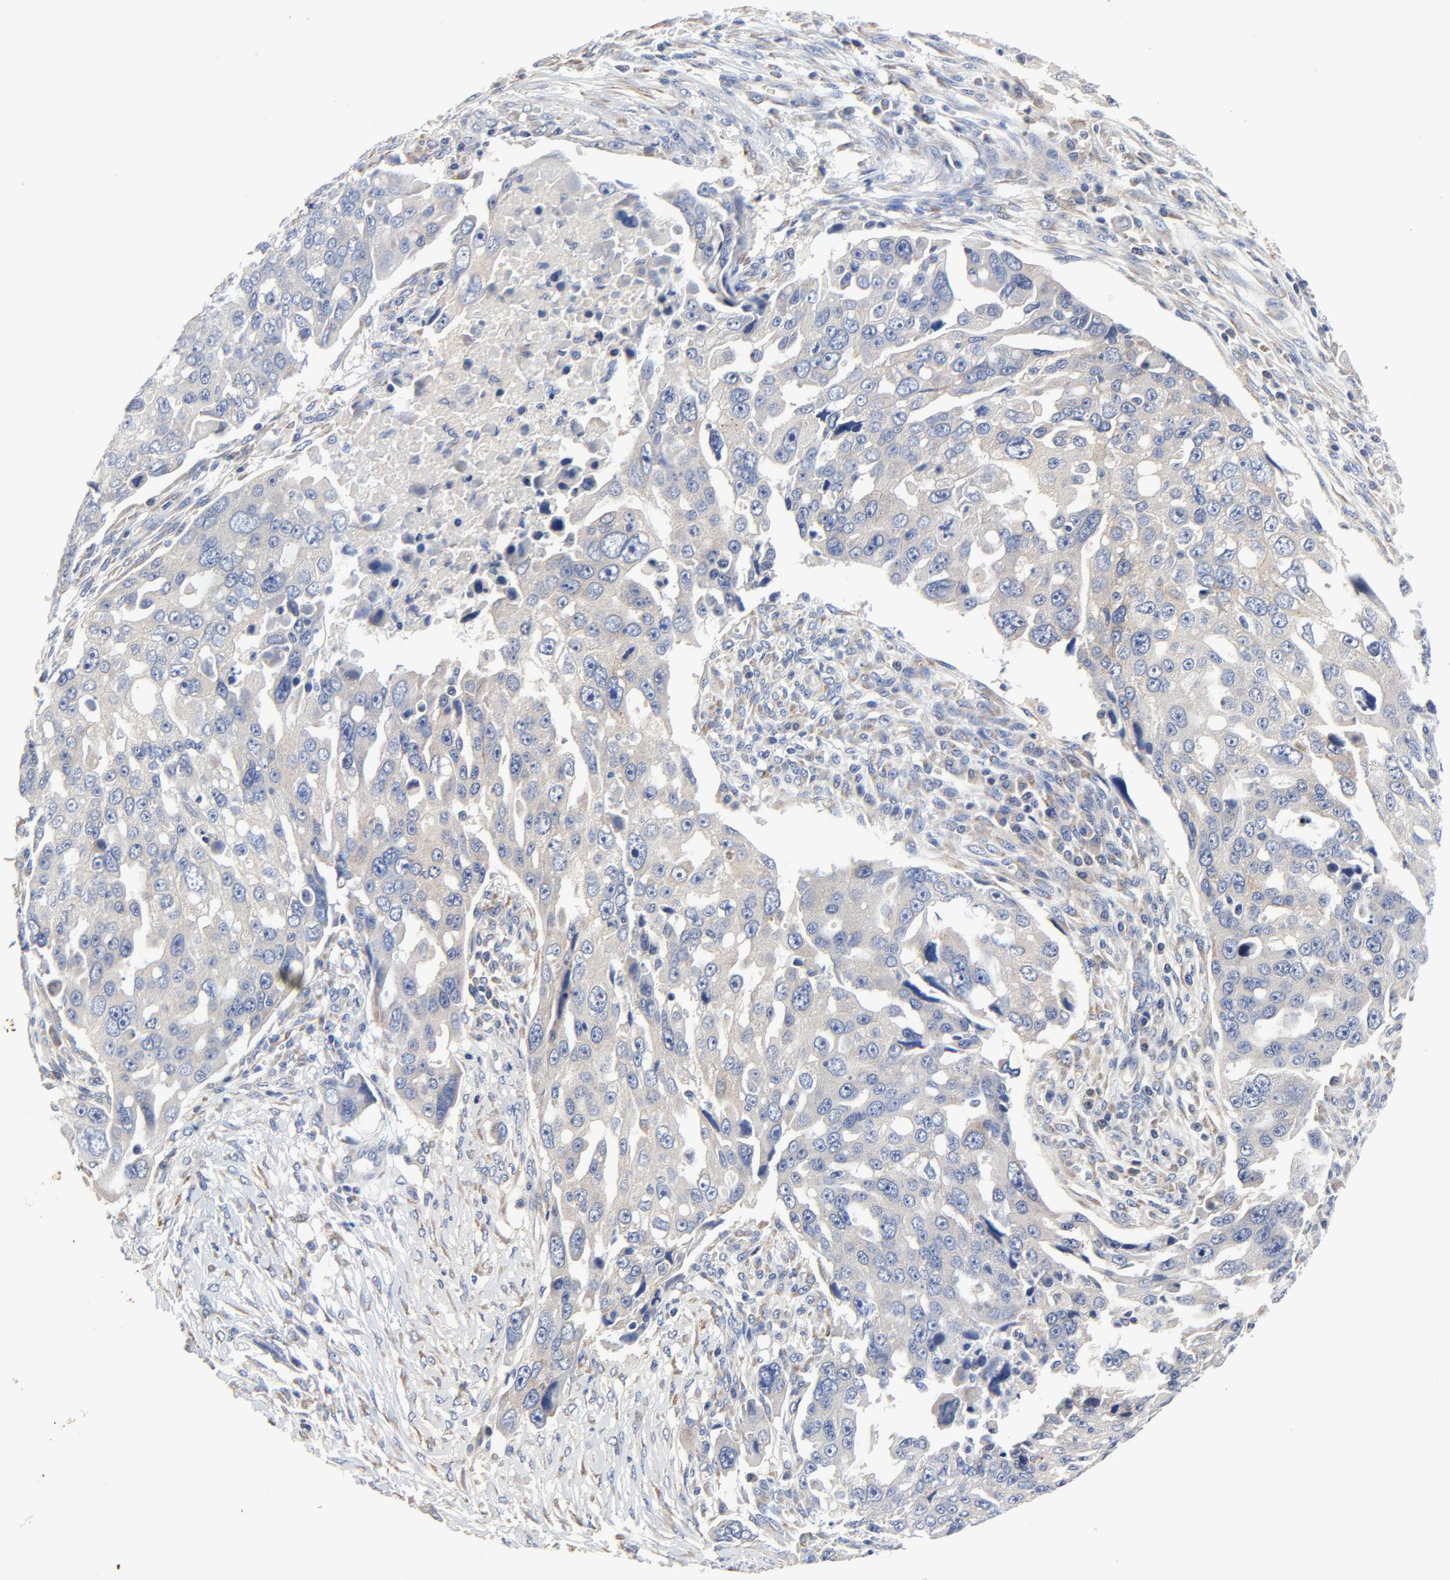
{"staining": {"intensity": "weak", "quantity": "<25%", "location": "cytoplasmic/membranous"}, "tissue": "ovarian cancer", "cell_type": "Tumor cells", "image_type": "cancer", "snomed": [{"axis": "morphology", "description": "Carcinoma, endometroid"}, {"axis": "topography", "description": "Ovary"}], "caption": "Histopathology image shows no significant protein staining in tumor cells of ovarian cancer (endometroid carcinoma). (Brightfield microscopy of DAB immunohistochemistry at high magnification).", "gene": "VAV2", "patient": {"sex": "female", "age": 75}}